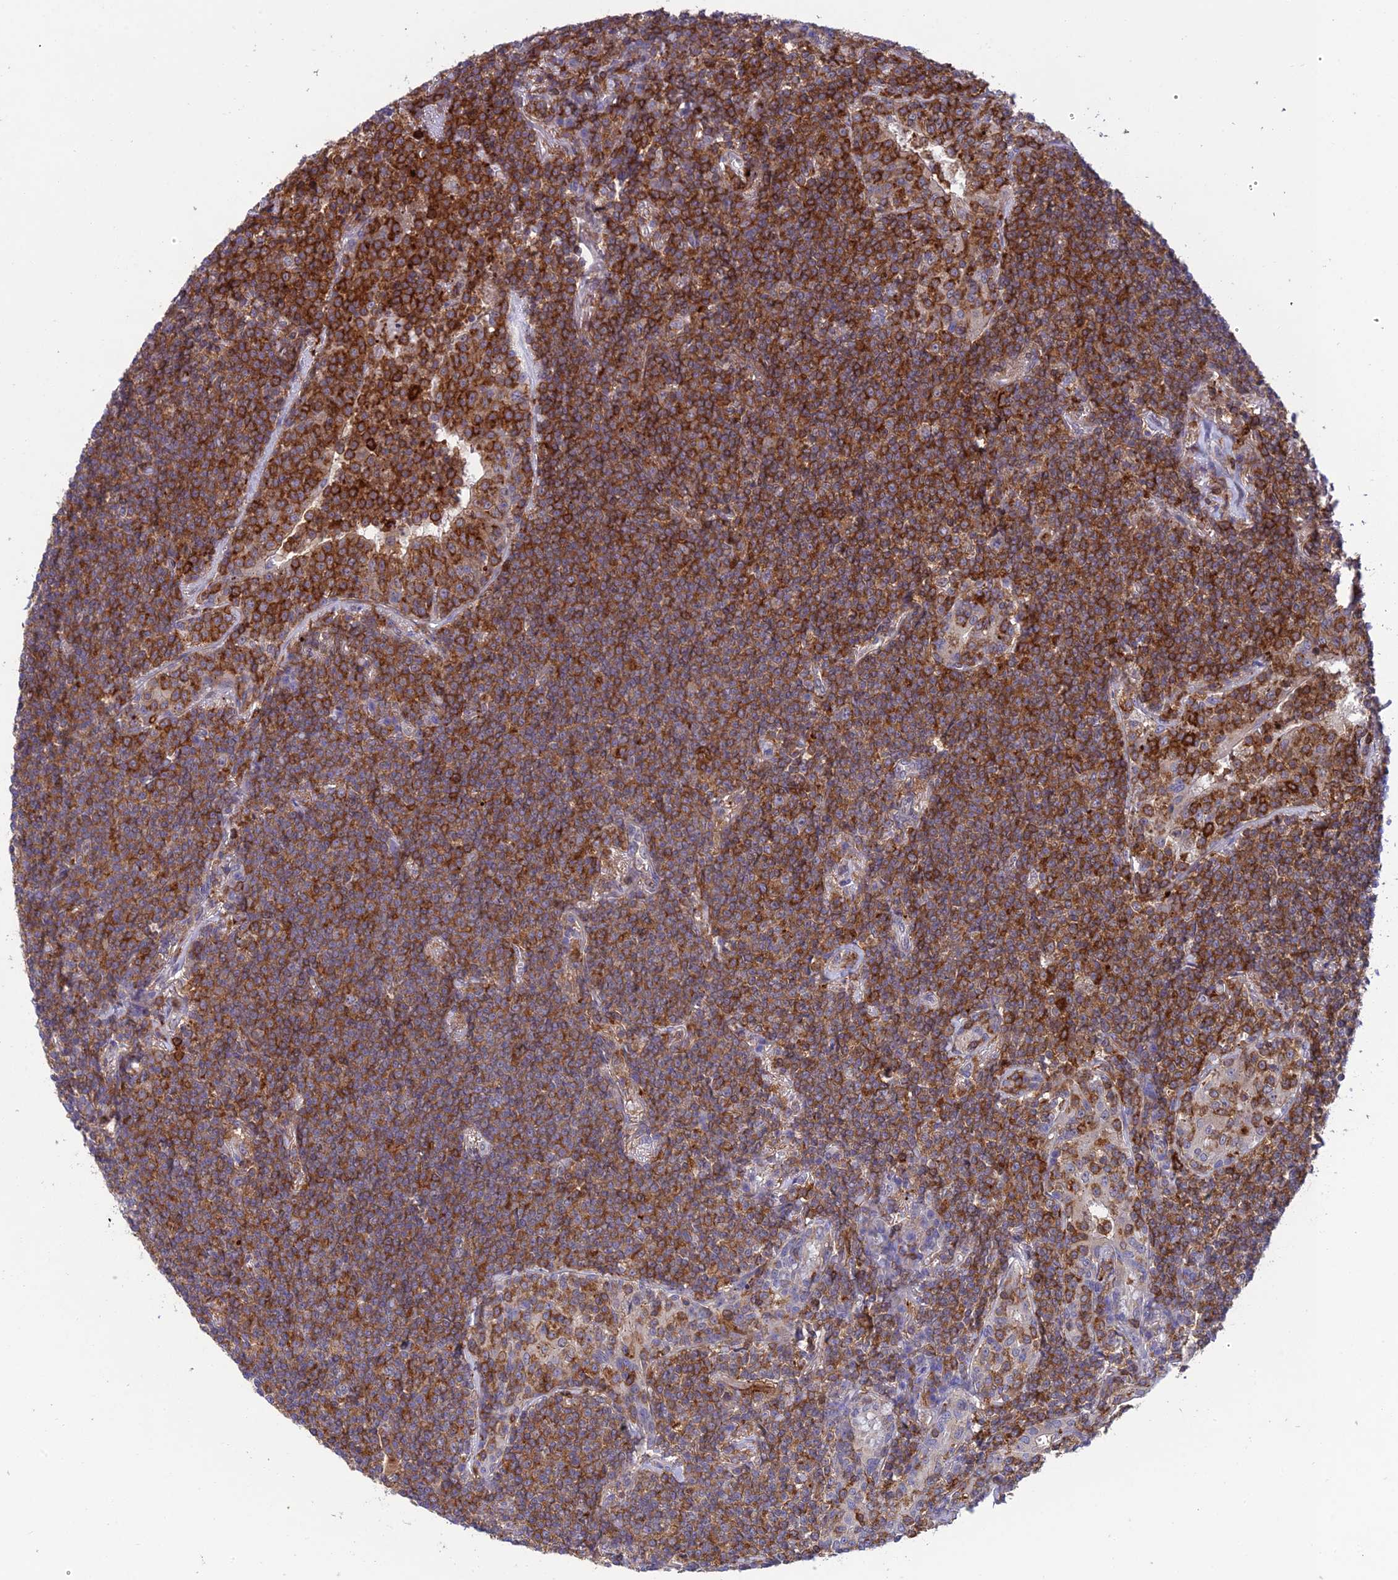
{"staining": {"intensity": "moderate", "quantity": "25%-75%", "location": "cytoplasmic/membranous"}, "tissue": "lymphoma", "cell_type": "Tumor cells", "image_type": "cancer", "snomed": [{"axis": "morphology", "description": "Malignant lymphoma, non-Hodgkin's type, Low grade"}, {"axis": "topography", "description": "Lung"}], "caption": "Malignant lymphoma, non-Hodgkin's type (low-grade) stained with DAB immunohistochemistry reveals medium levels of moderate cytoplasmic/membranous positivity in about 25%-75% of tumor cells.", "gene": "FAM76A", "patient": {"sex": "female", "age": 71}}